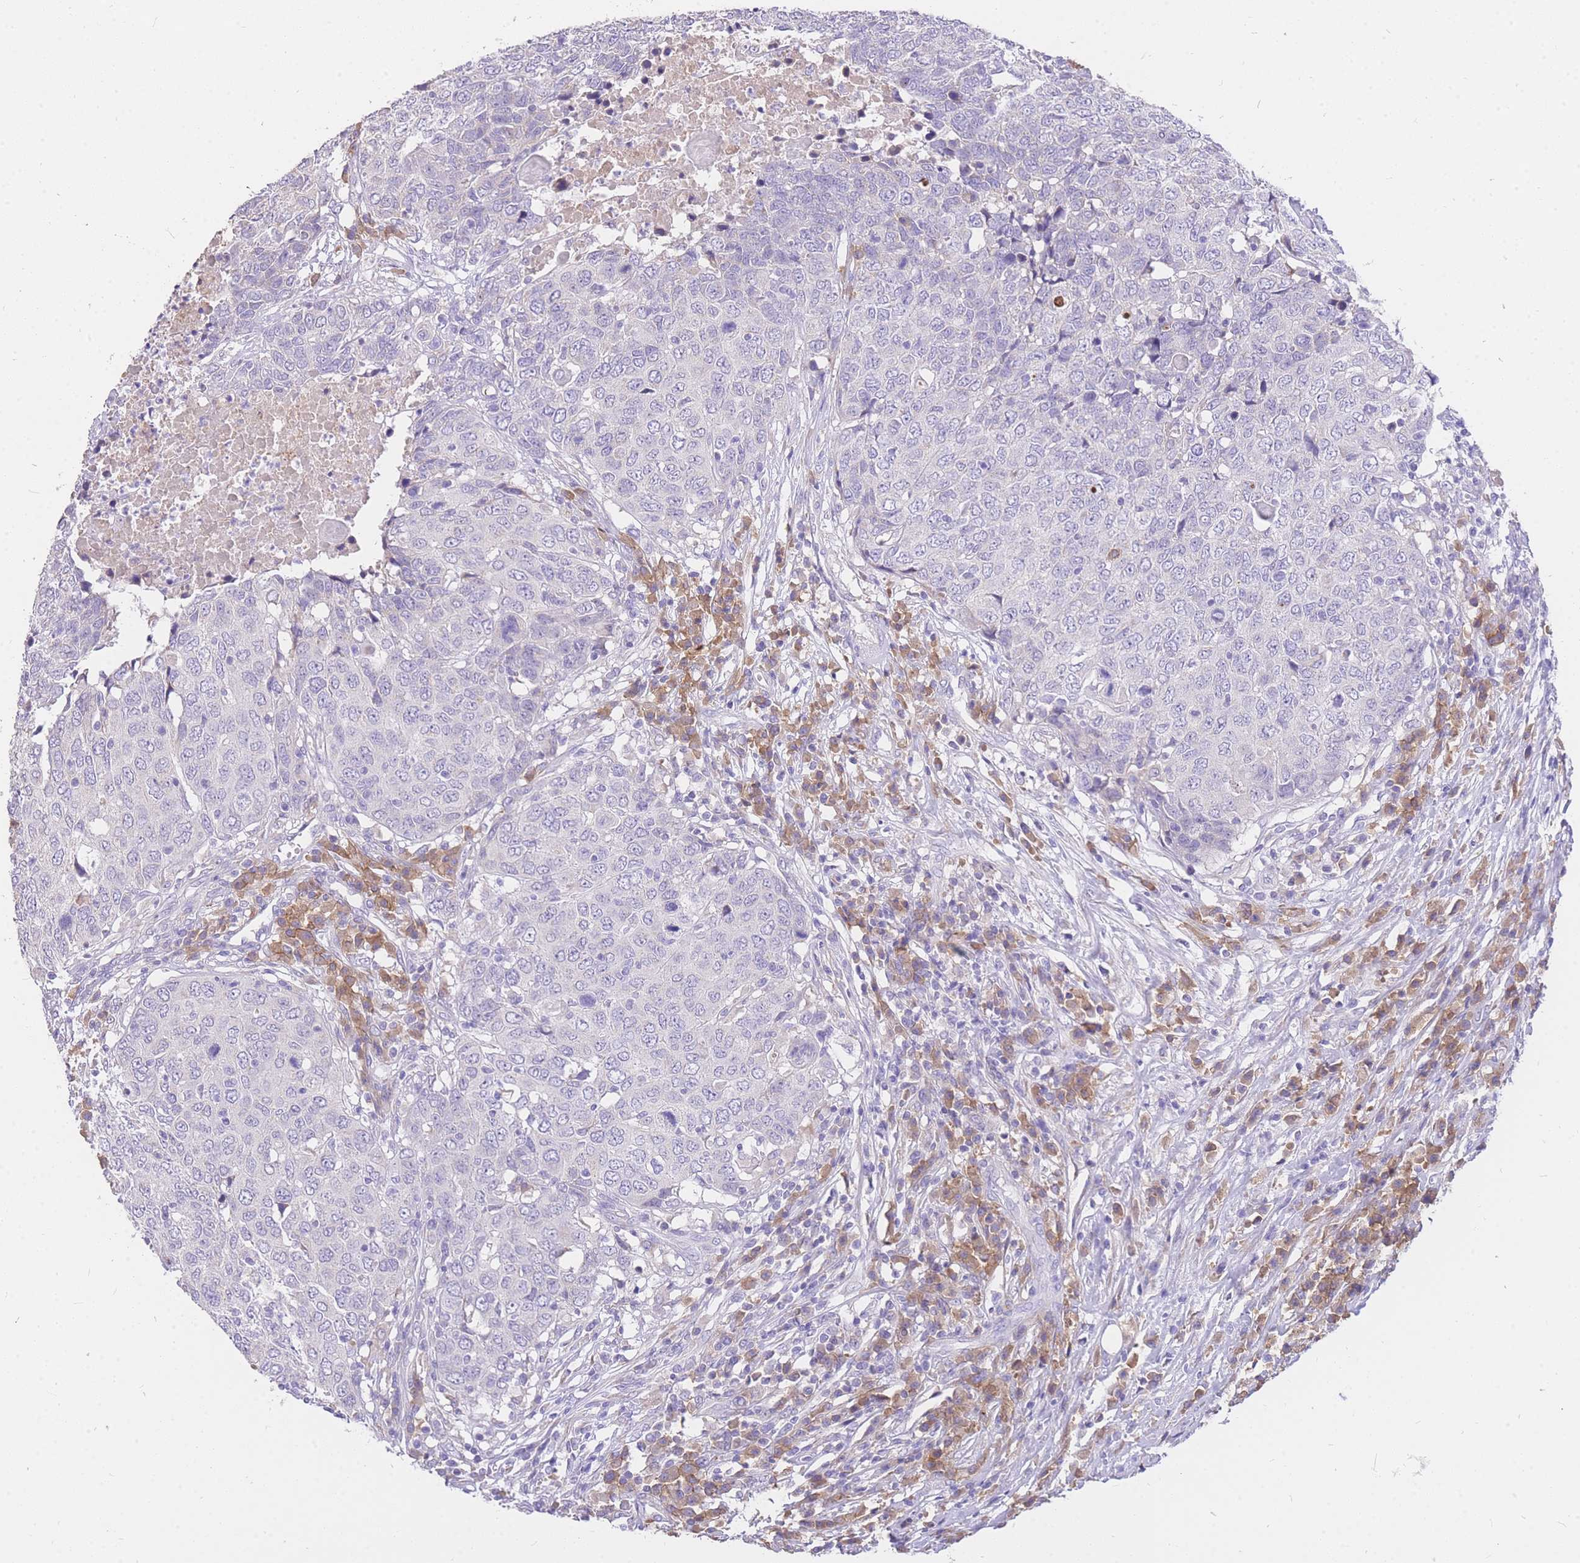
{"staining": {"intensity": "negative", "quantity": "none", "location": "none"}, "tissue": "head and neck cancer", "cell_type": "Tumor cells", "image_type": "cancer", "snomed": [{"axis": "morphology", "description": "Squamous cell carcinoma, NOS"}, {"axis": "topography", "description": "Head-Neck"}], "caption": "Immunohistochemistry (IHC) of squamous cell carcinoma (head and neck) displays no positivity in tumor cells.", "gene": "C2orf88", "patient": {"sex": "male", "age": 66}}